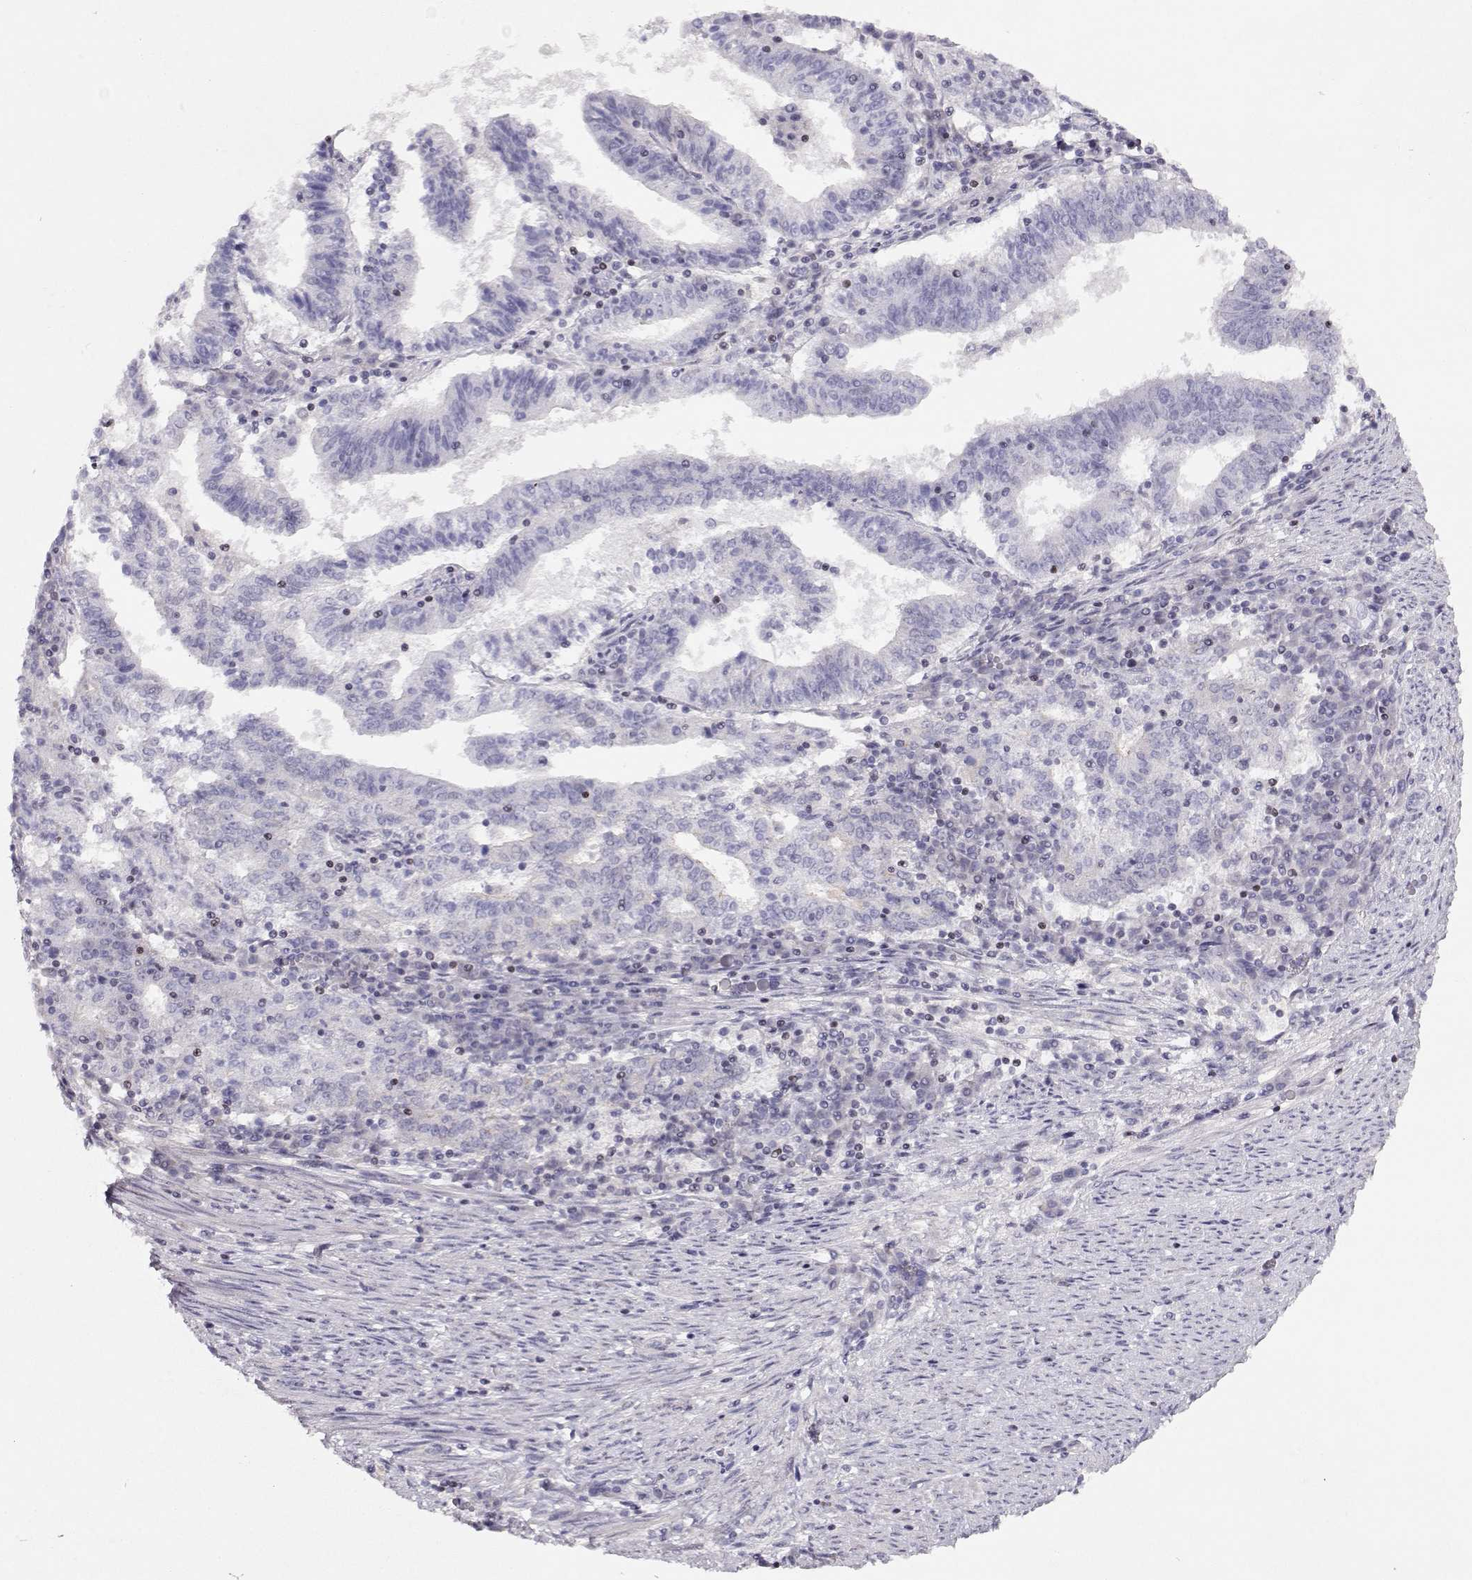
{"staining": {"intensity": "negative", "quantity": "none", "location": "none"}, "tissue": "endometrial cancer", "cell_type": "Tumor cells", "image_type": "cancer", "snomed": [{"axis": "morphology", "description": "Adenocarcinoma, NOS"}, {"axis": "topography", "description": "Endometrium"}], "caption": "Protein analysis of endometrial cancer displays no significant expression in tumor cells. The staining was performed using DAB to visualize the protein expression in brown, while the nuclei were stained in blue with hematoxylin (Magnification: 20x).", "gene": "CRX", "patient": {"sex": "female", "age": 82}}